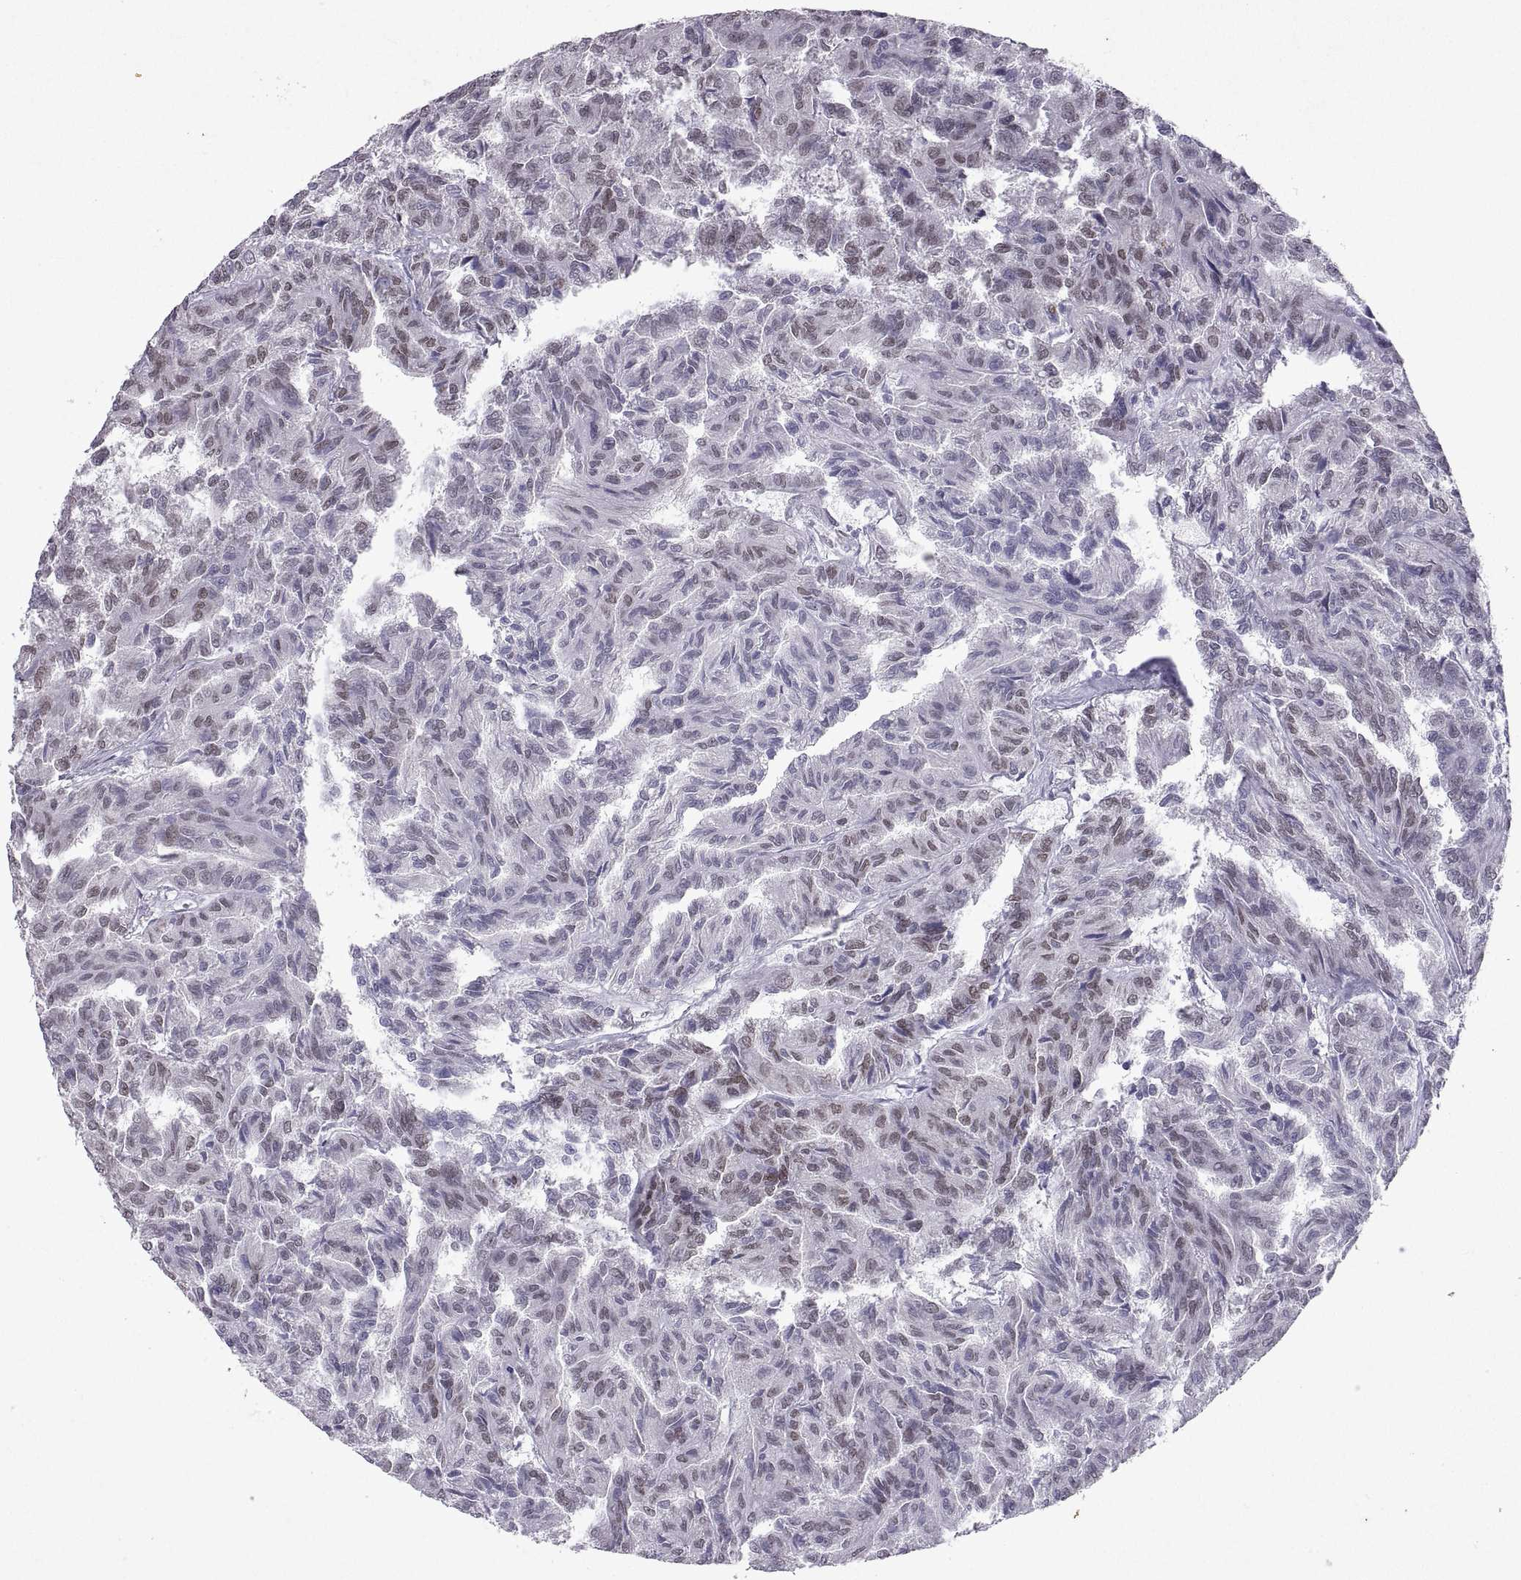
{"staining": {"intensity": "weak", "quantity": "25%-75%", "location": "nuclear"}, "tissue": "renal cancer", "cell_type": "Tumor cells", "image_type": "cancer", "snomed": [{"axis": "morphology", "description": "Adenocarcinoma, NOS"}, {"axis": "topography", "description": "Kidney"}], "caption": "Brown immunohistochemical staining in adenocarcinoma (renal) demonstrates weak nuclear expression in about 25%-75% of tumor cells.", "gene": "SOX21", "patient": {"sex": "male", "age": 79}}